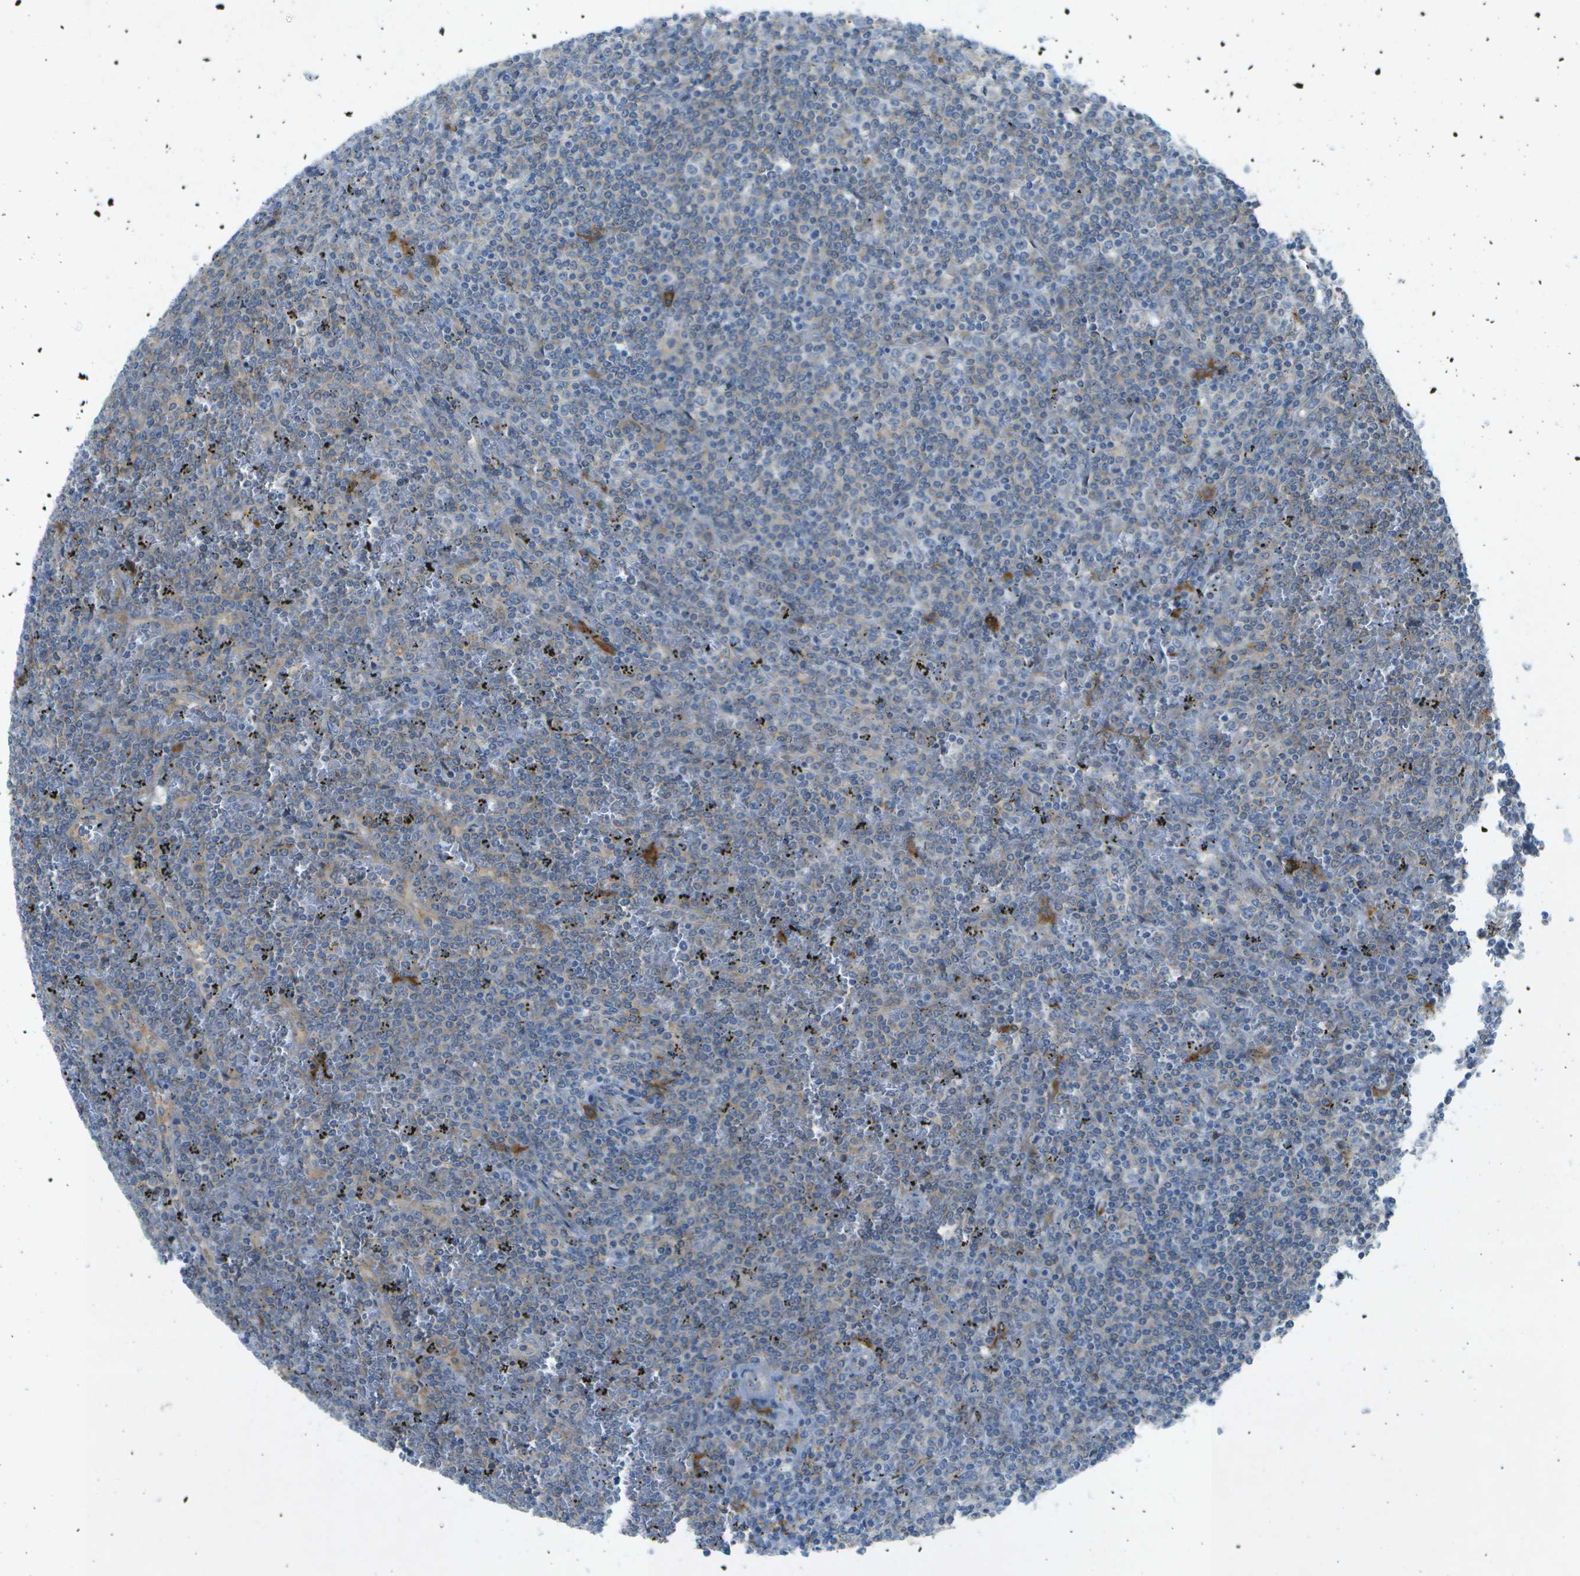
{"staining": {"intensity": "negative", "quantity": "none", "location": "none"}, "tissue": "lymphoma", "cell_type": "Tumor cells", "image_type": "cancer", "snomed": [{"axis": "morphology", "description": "Malignant lymphoma, non-Hodgkin's type, Low grade"}, {"axis": "topography", "description": "Spleen"}], "caption": "Micrograph shows no significant protein staining in tumor cells of lymphoma.", "gene": "WNK2", "patient": {"sex": "female", "age": 19}}